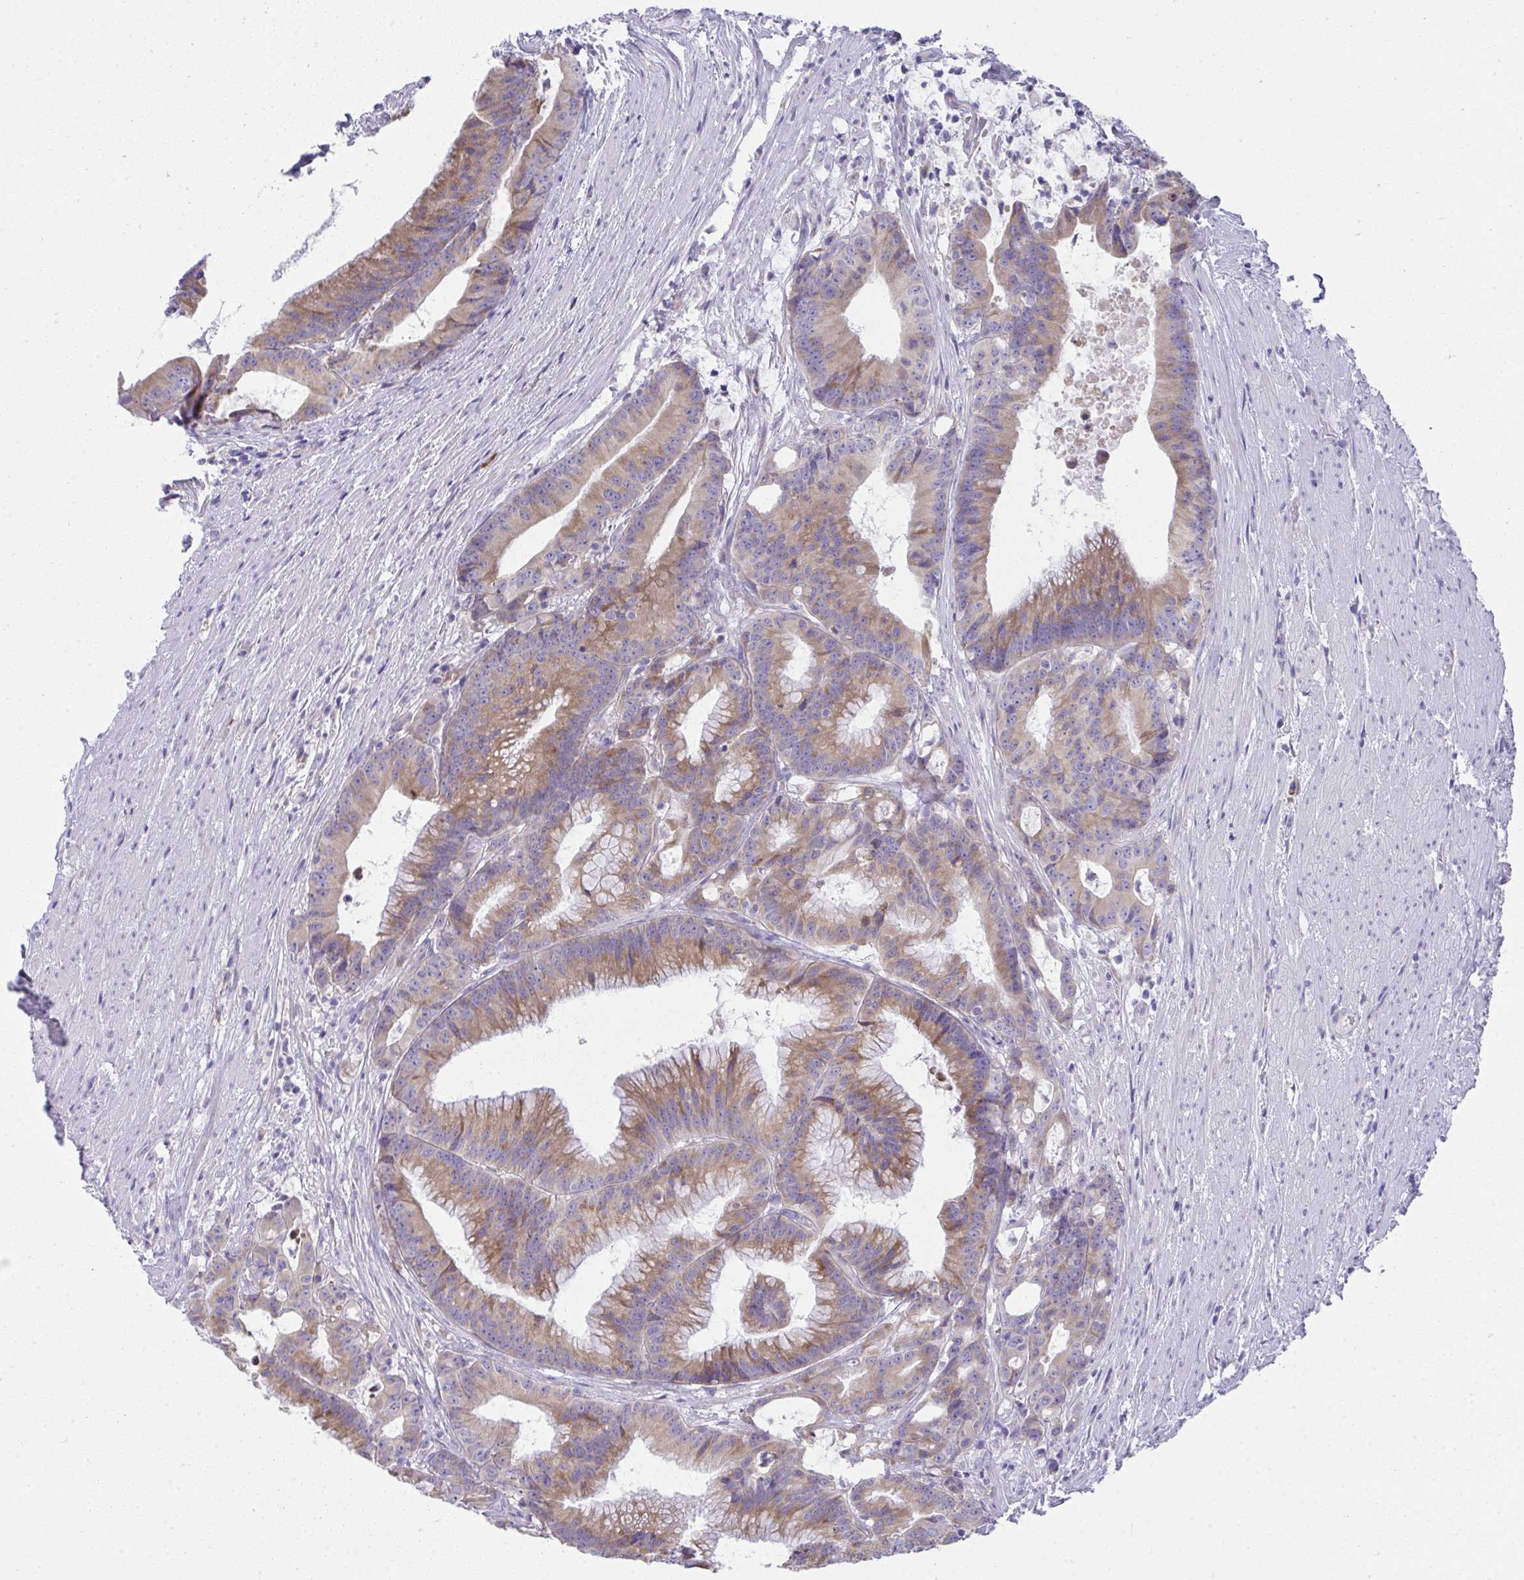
{"staining": {"intensity": "moderate", "quantity": ">75%", "location": "cytoplasmic/membranous"}, "tissue": "colorectal cancer", "cell_type": "Tumor cells", "image_type": "cancer", "snomed": [{"axis": "morphology", "description": "Adenocarcinoma, NOS"}, {"axis": "topography", "description": "Colon"}], "caption": "Tumor cells show medium levels of moderate cytoplasmic/membranous positivity in approximately >75% of cells in human colorectal cancer (adenocarcinoma). (IHC, brightfield microscopy, high magnification).", "gene": "FASLG", "patient": {"sex": "female", "age": 78}}